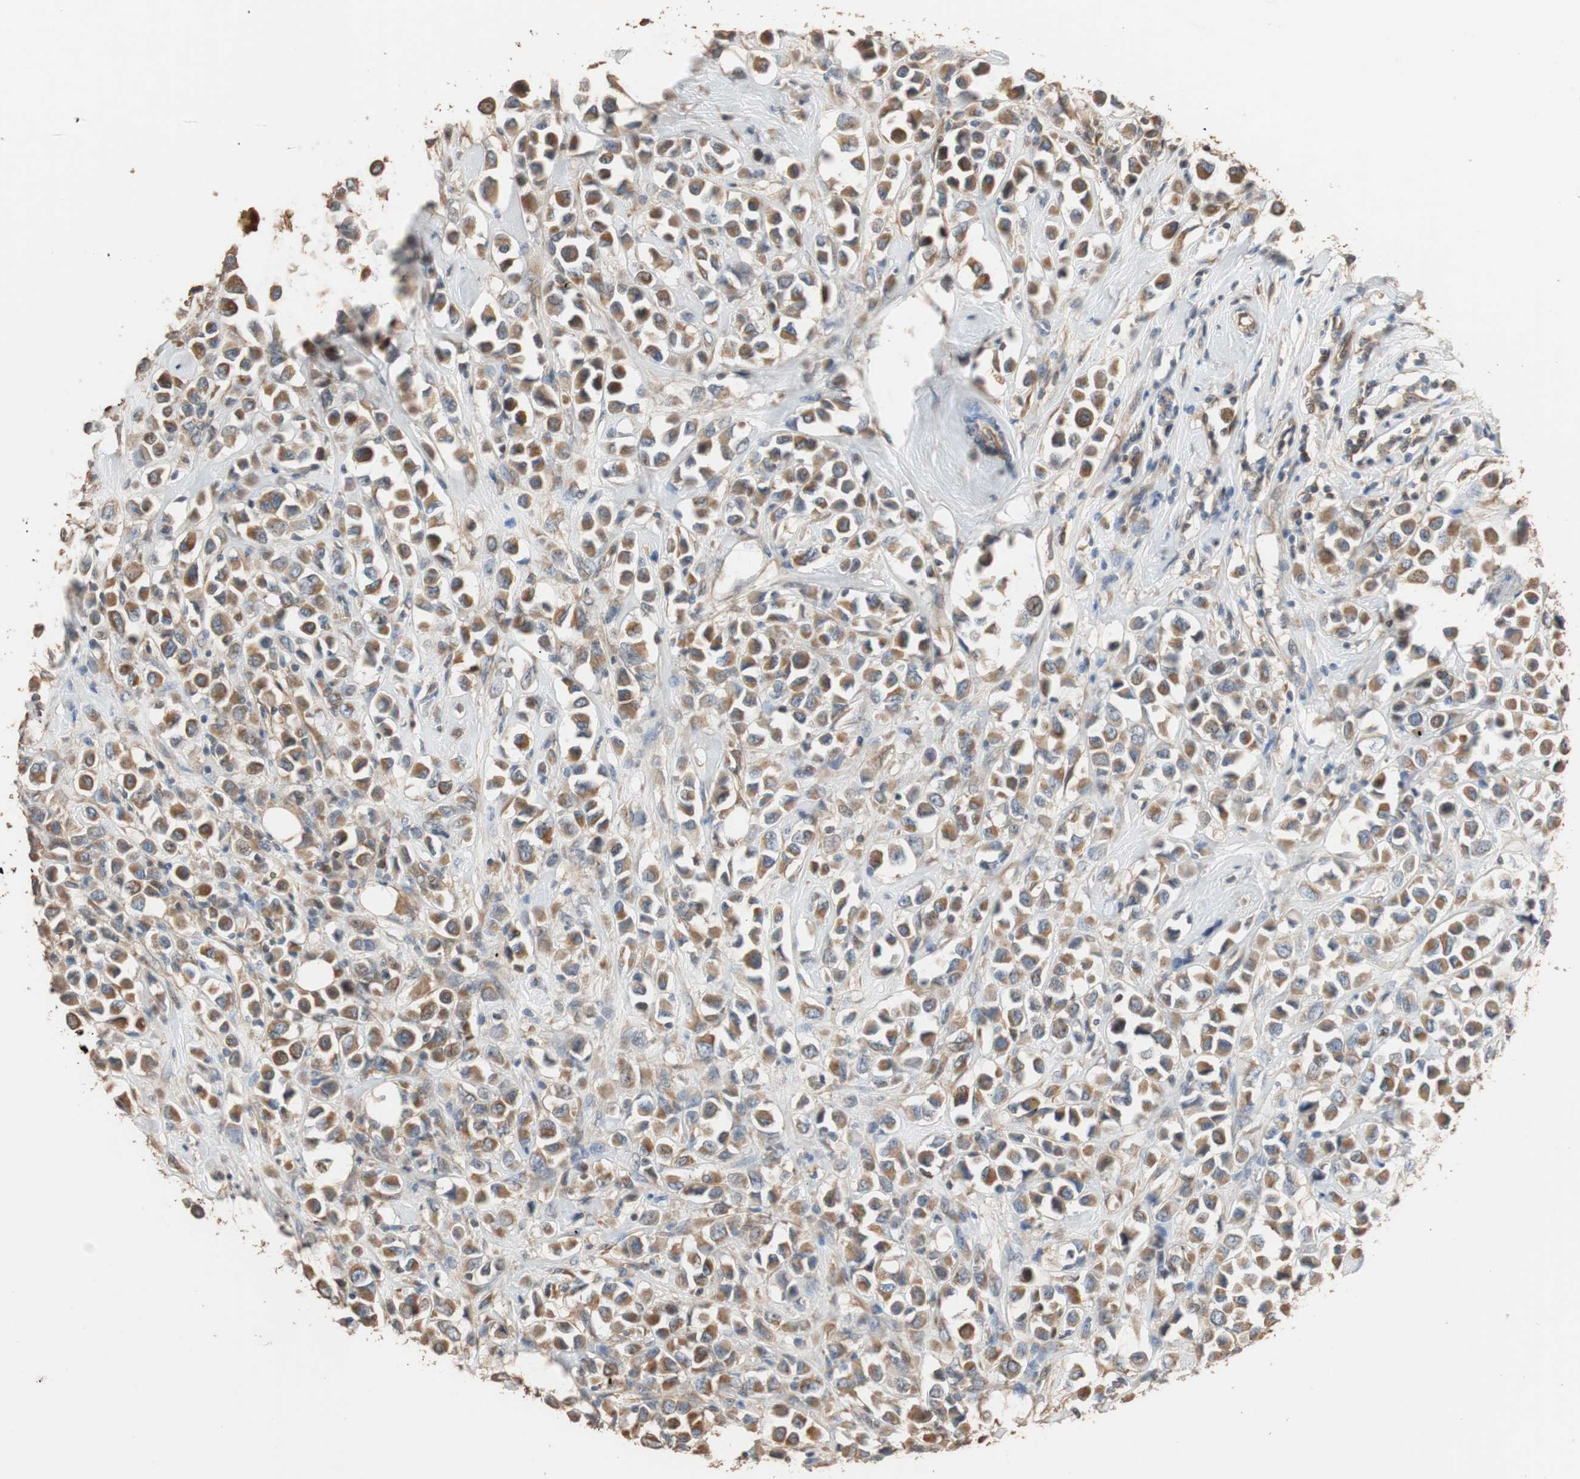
{"staining": {"intensity": "moderate", "quantity": ">75%", "location": "cytoplasmic/membranous"}, "tissue": "breast cancer", "cell_type": "Tumor cells", "image_type": "cancer", "snomed": [{"axis": "morphology", "description": "Duct carcinoma"}, {"axis": "topography", "description": "Breast"}], "caption": "High-power microscopy captured an immunohistochemistry (IHC) micrograph of intraductal carcinoma (breast), revealing moderate cytoplasmic/membranous staining in approximately >75% of tumor cells.", "gene": "TUBB", "patient": {"sex": "female", "age": 61}}